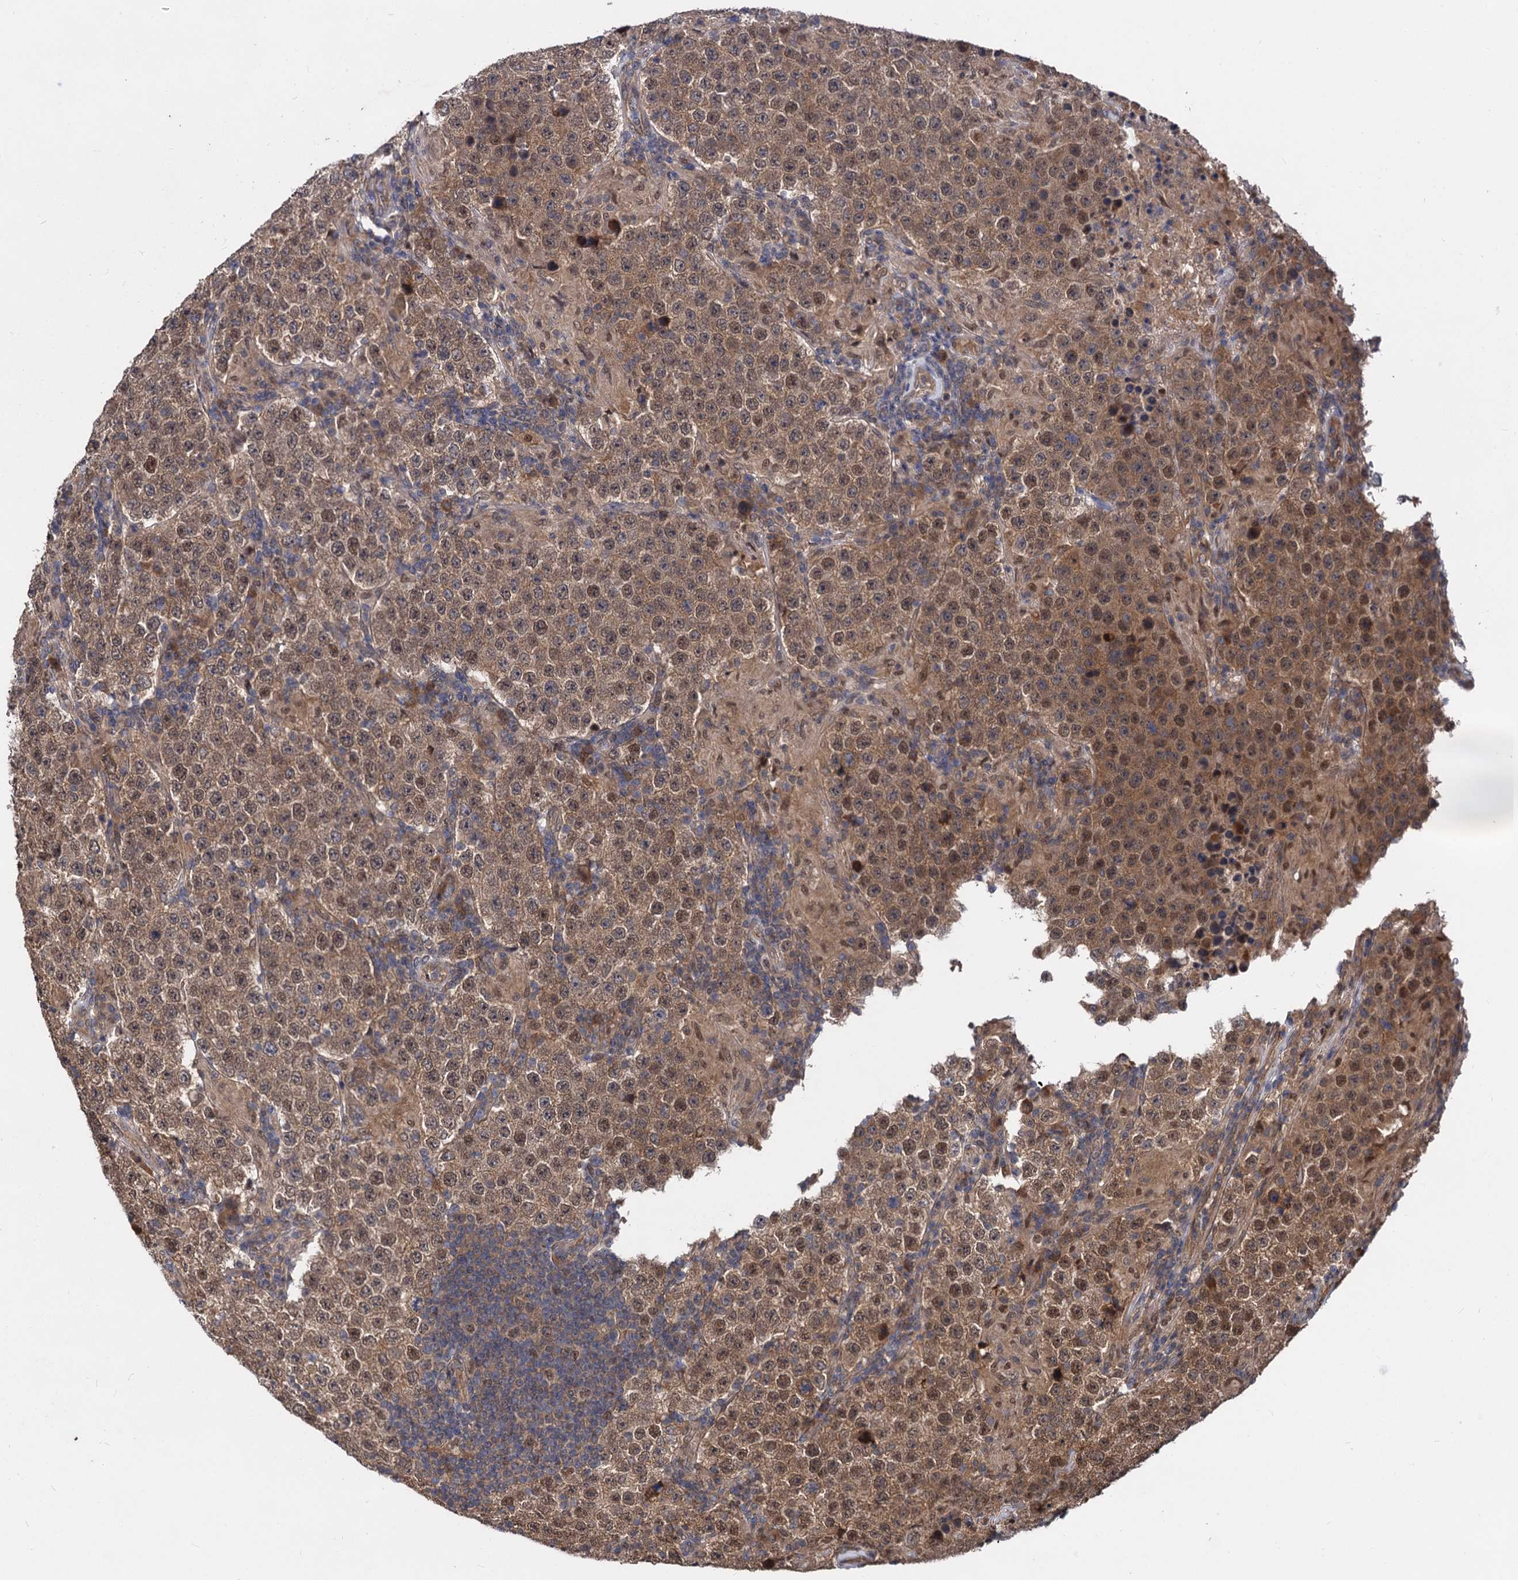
{"staining": {"intensity": "moderate", "quantity": ">75%", "location": "cytoplasmic/membranous,nuclear"}, "tissue": "testis cancer", "cell_type": "Tumor cells", "image_type": "cancer", "snomed": [{"axis": "morphology", "description": "Normal tissue, NOS"}, {"axis": "morphology", "description": "Urothelial carcinoma, High grade"}, {"axis": "morphology", "description": "Seminoma, NOS"}, {"axis": "morphology", "description": "Carcinoma, Embryonal, NOS"}, {"axis": "topography", "description": "Urinary bladder"}, {"axis": "topography", "description": "Testis"}], "caption": "This image reveals immunohistochemistry (IHC) staining of human seminoma (testis), with medium moderate cytoplasmic/membranous and nuclear staining in approximately >75% of tumor cells.", "gene": "PSMD4", "patient": {"sex": "male", "age": 41}}